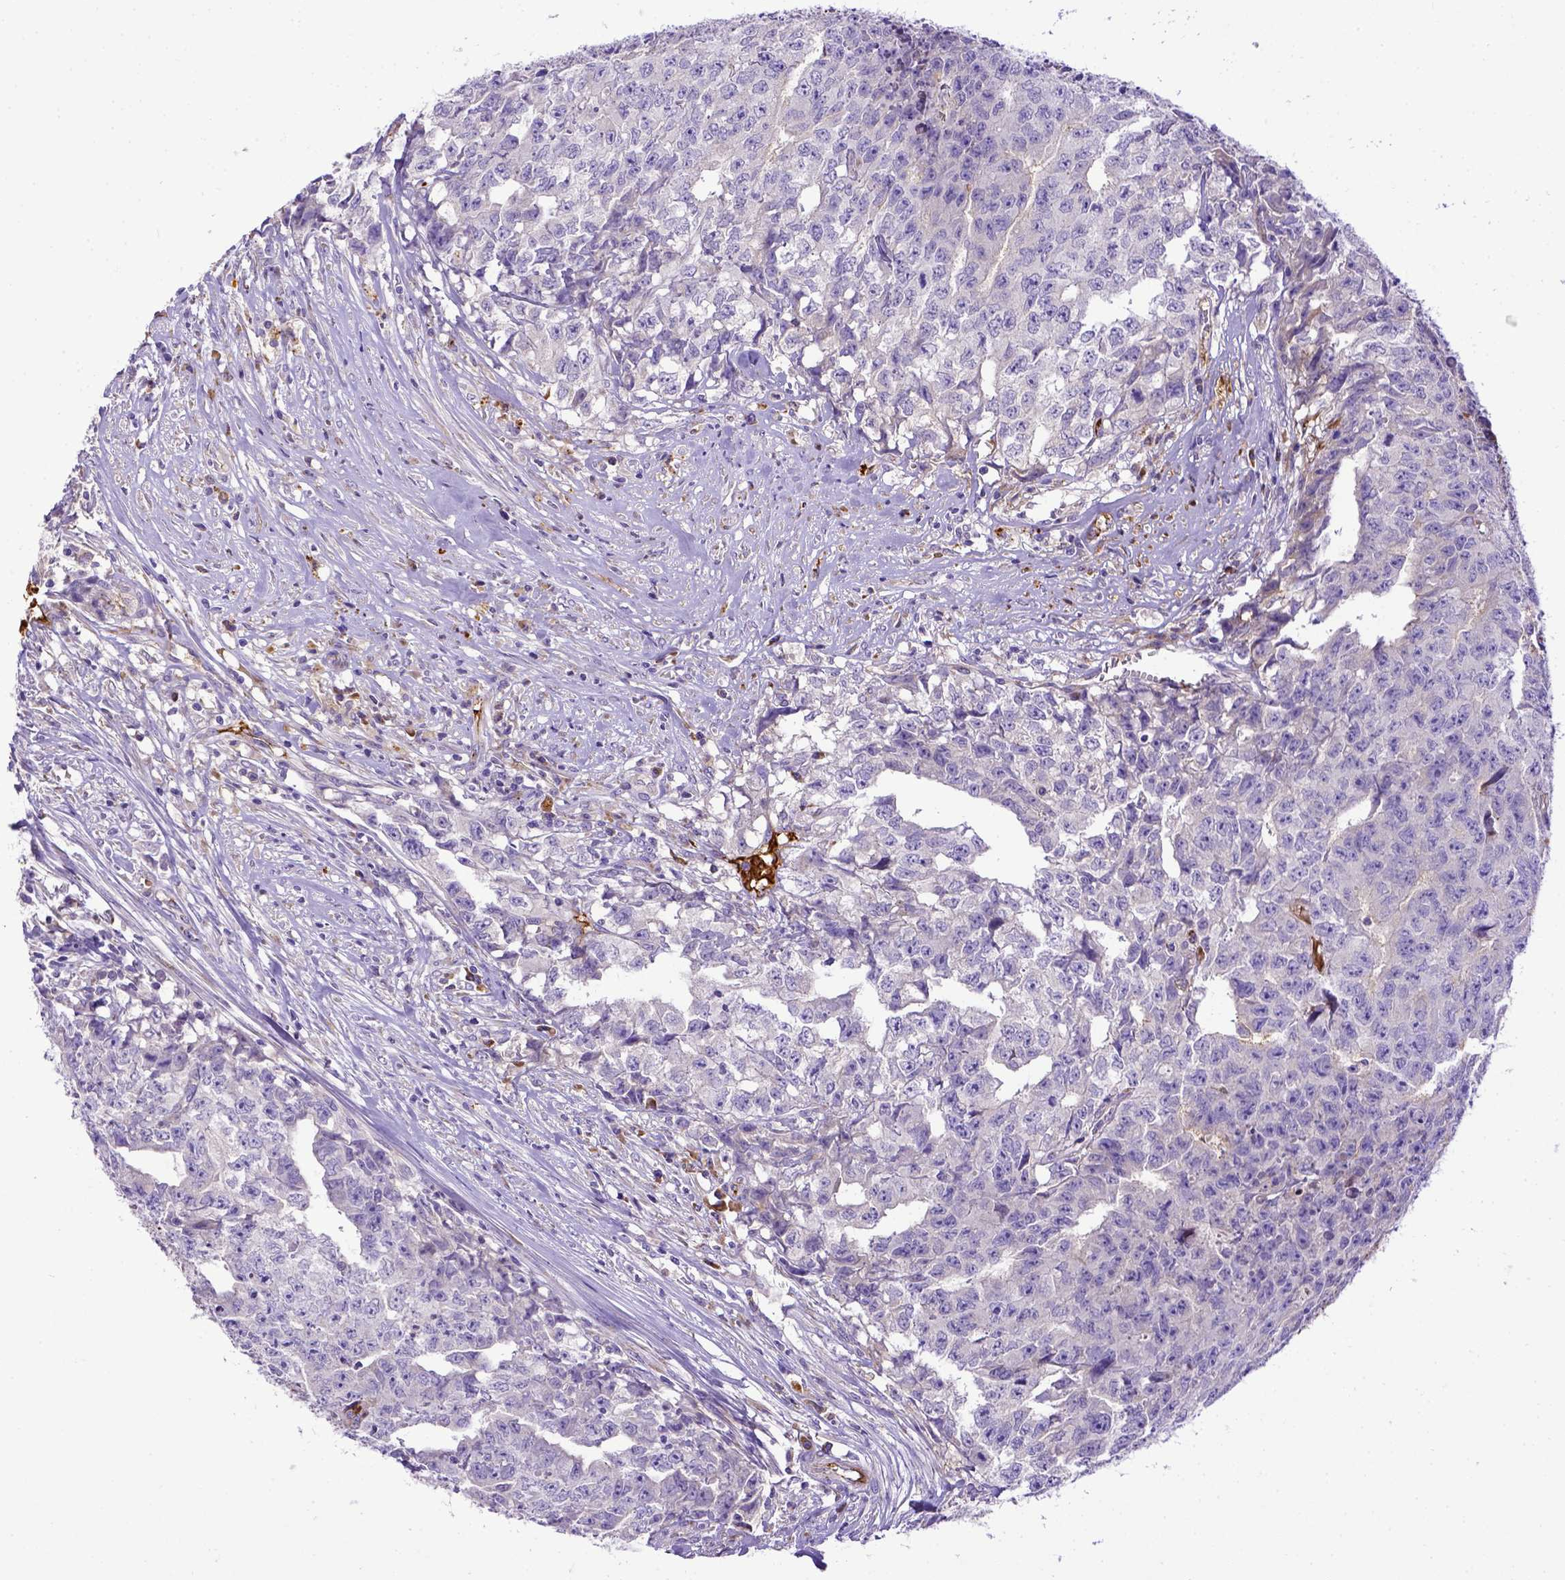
{"staining": {"intensity": "negative", "quantity": "none", "location": "none"}, "tissue": "testis cancer", "cell_type": "Tumor cells", "image_type": "cancer", "snomed": [{"axis": "morphology", "description": "Carcinoma, Embryonal, NOS"}, {"axis": "morphology", "description": "Teratoma, malignant, NOS"}, {"axis": "topography", "description": "Testis"}], "caption": "DAB immunohistochemical staining of testis cancer exhibits no significant expression in tumor cells.", "gene": "CFAP300", "patient": {"sex": "male", "age": 24}}